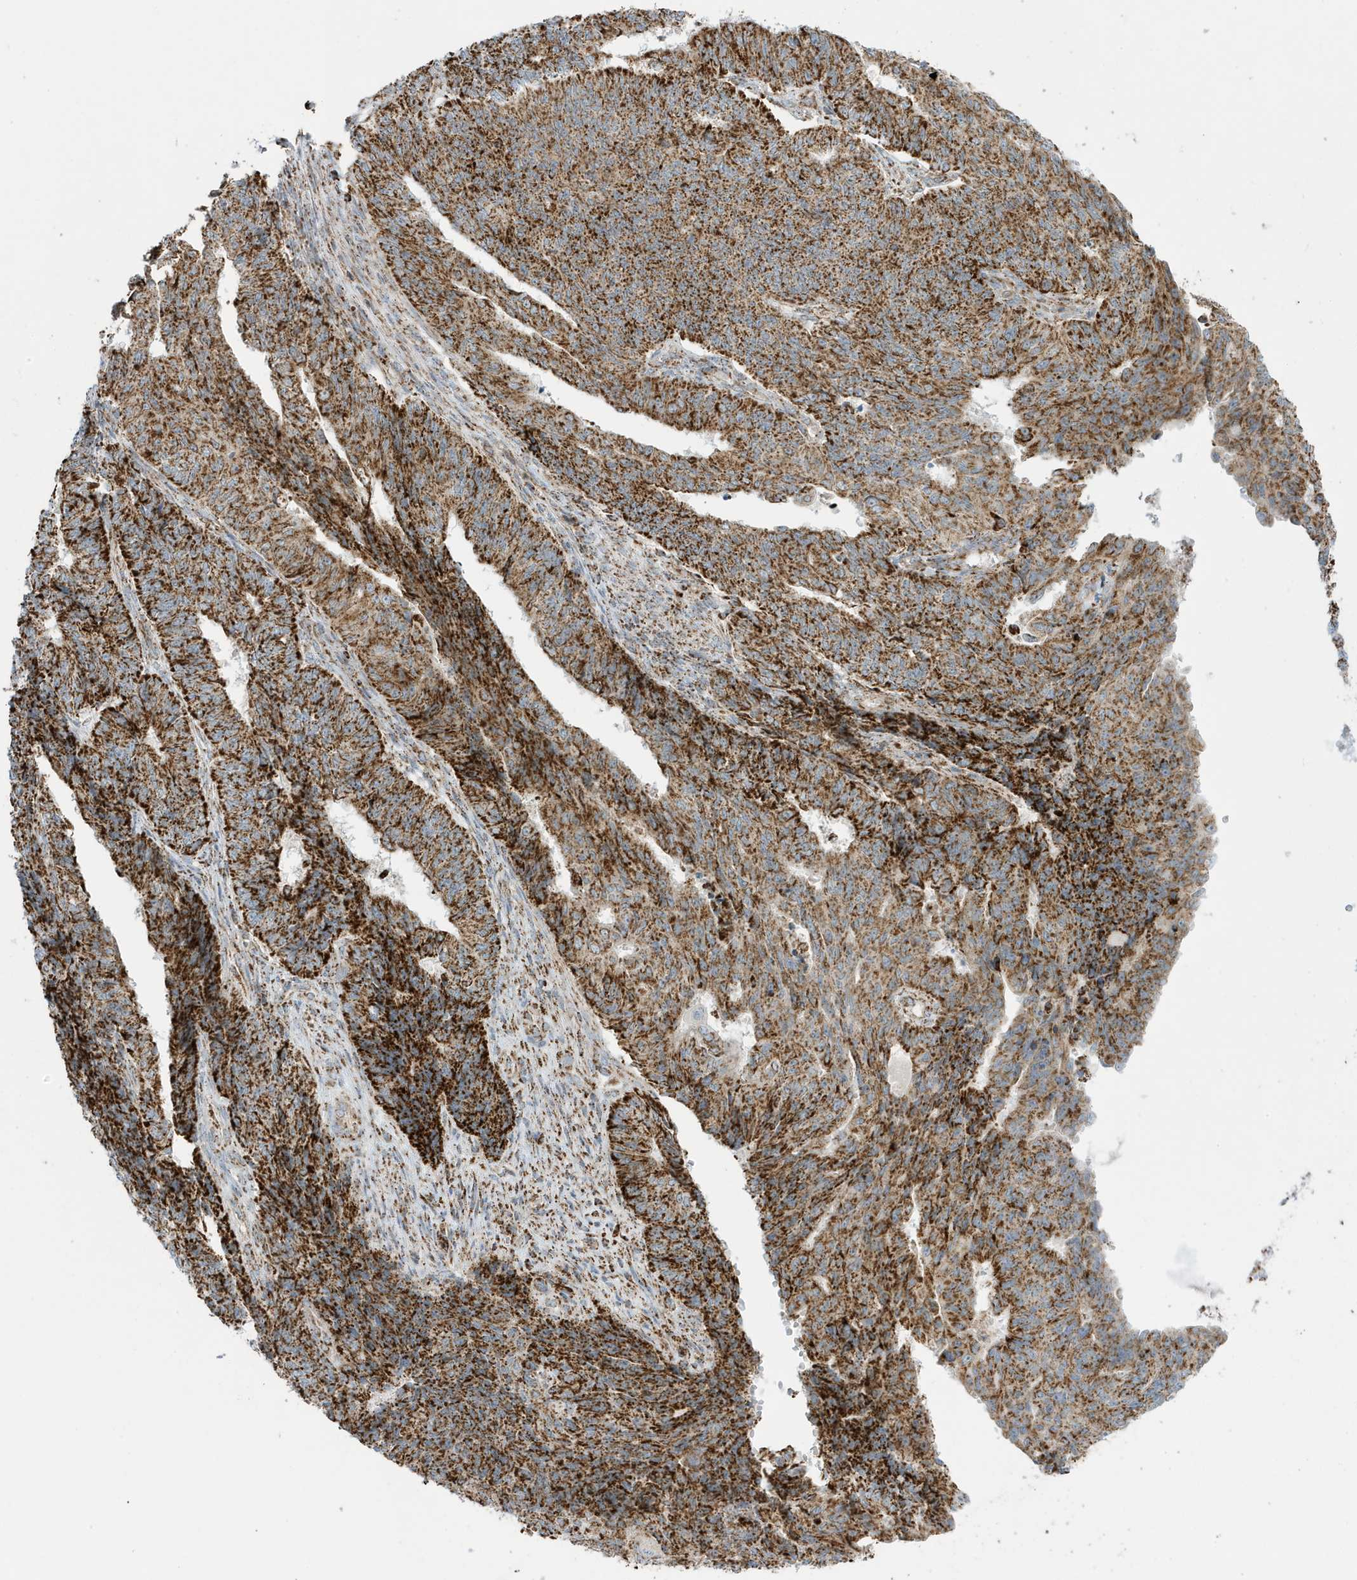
{"staining": {"intensity": "strong", "quantity": ">75%", "location": "cytoplasmic/membranous"}, "tissue": "endometrial cancer", "cell_type": "Tumor cells", "image_type": "cancer", "snomed": [{"axis": "morphology", "description": "Adenocarcinoma, NOS"}, {"axis": "topography", "description": "Endometrium"}], "caption": "IHC of human endometrial cancer exhibits high levels of strong cytoplasmic/membranous staining in approximately >75% of tumor cells.", "gene": "ATP5ME", "patient": {"sex": "female", "age": 32}}